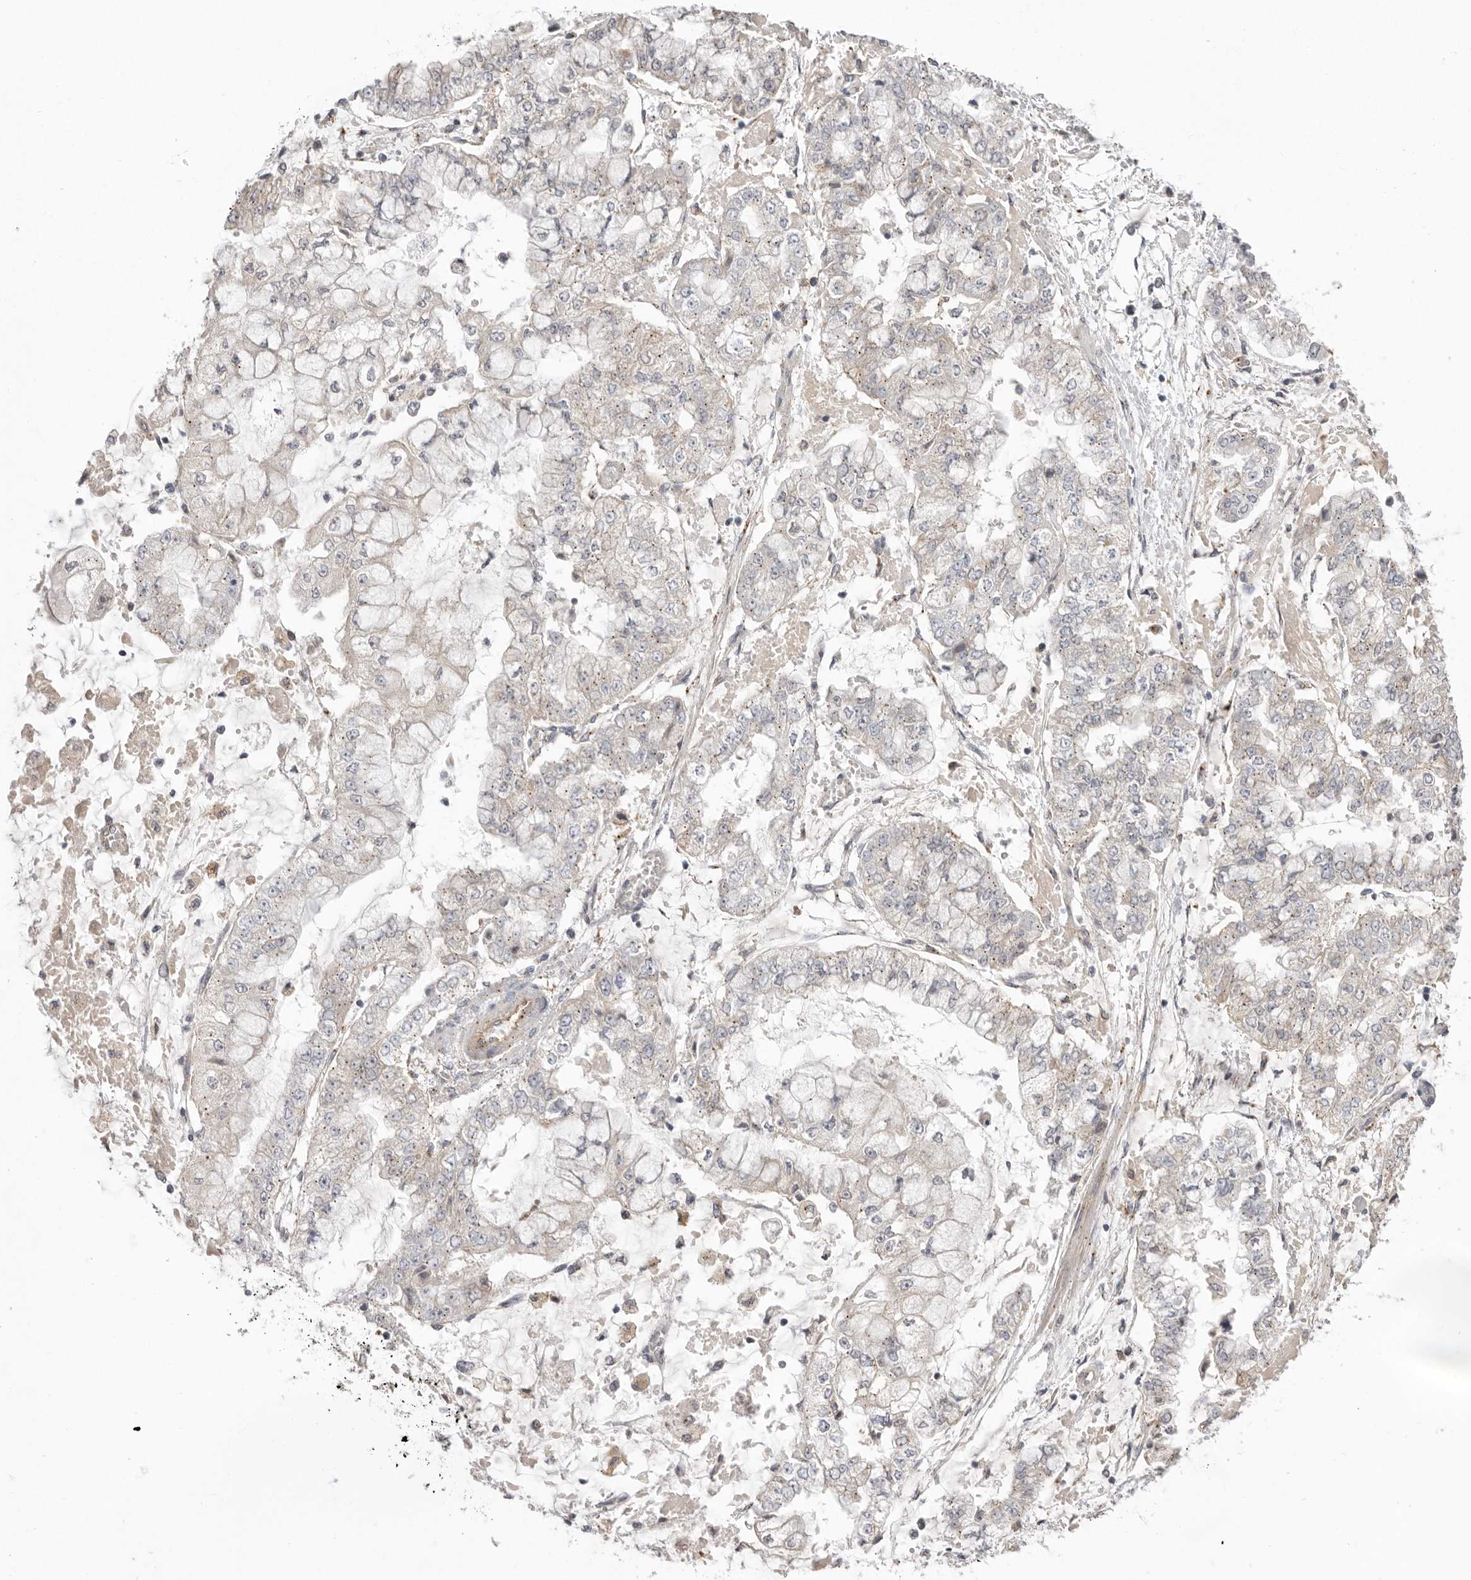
{"staining": {"intensity": "negative", "quantity": "none", "location": "none"}, "tissue": "stomach cancer", "cell_type": "Tumor cells", "image_type": "cancer", "snomed": [{"axis": "morphology", "description": "Adenocarcinoma, NOS"}, {"axis": "topography", "description": "Stomach"}], "caption": "Immunohistochemistry (IHC) image of adenocarcinoma (stomach) stained for a protein (brown), which shows no staining in tumor cells.", "gene": "TLR3", "patient": {"sex": "male", "age": 76}}